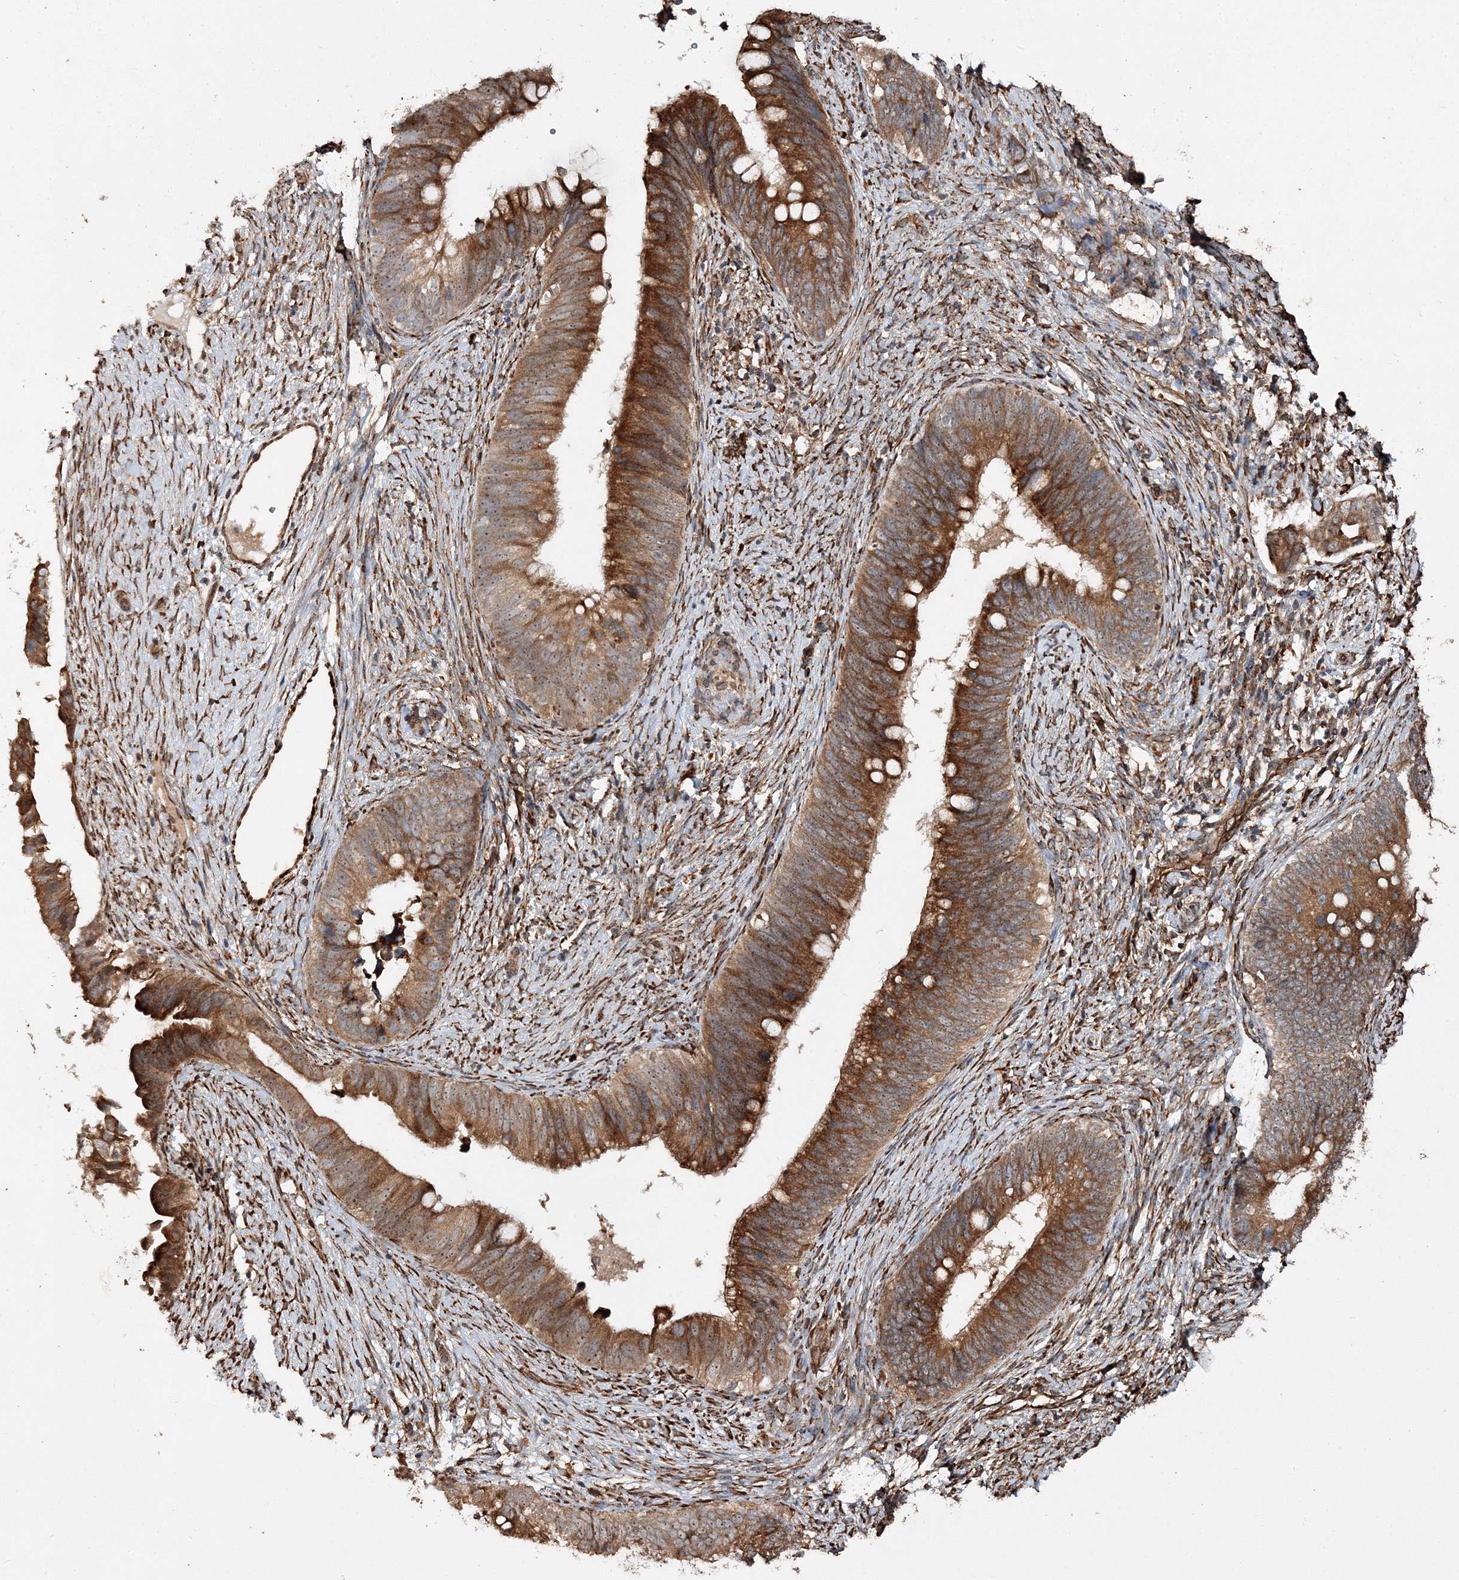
{"staining": {"intensity": "strong", "quantity": ">75%", "location": "cytoplasmic/membranous"}, "tissue": "cervical cancer", "cell_type": "Tumor cells", "image_type": "cancer", "snomed": [{"axis": "morphology", "description": "Adenocarcinoma, NOS"}, {"axis": "topography", "description": "Cervix"}], "caption": "DAB (3,3'-diaminobenzidine) immunohistochemical staining of human cervical adenocarcinoma shows strong cytoplasmic/membranous protein positivity in about >75% of tumor cells. The protein is shown in brown color, while the nuclei are stained blue.", "gene": "SCRN3", "patient": {"sex": "female", "age": 42}}